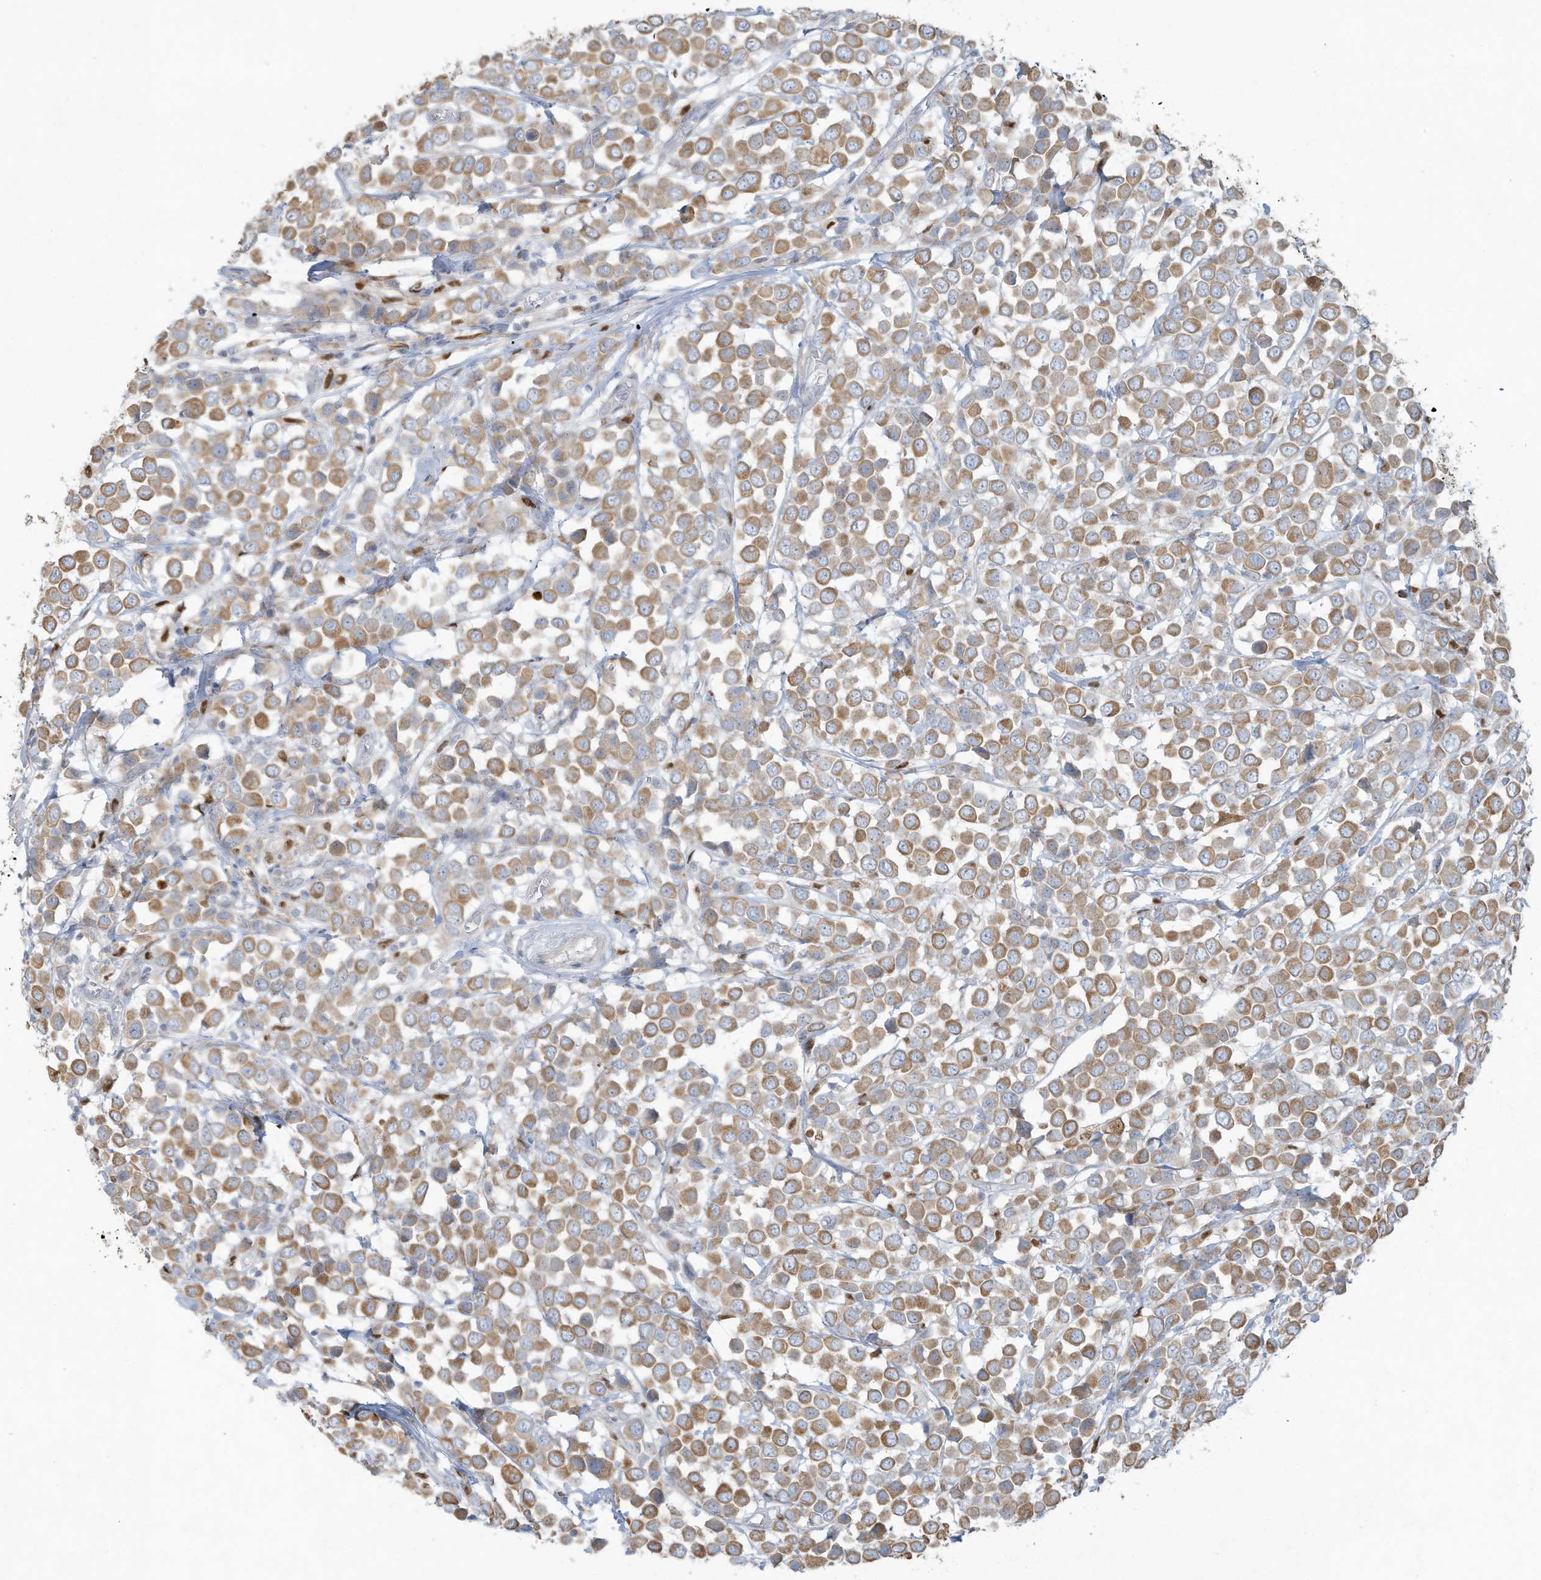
{"staining": {"intensity": "moderate", "quantity": ">75%", "location": "cytoplasmic/membranous"}, "tissue": "breast cancer", "cell_type": "Tumor cells", "image_type": "cancer", "snomed": [{"axis": "morphology", "description": "Duct carcinoma"}, {"axis": "topography", "description": "Breast"}], "caption": "Breast intraductal carcinoma was stained to show a protein in brown. There is medium levels of moderate cytoplasmic/membranous staining in about >75% of tumor cells.", "gene": "TUBE1", "patient": {"sex": "female", "age": 61}}